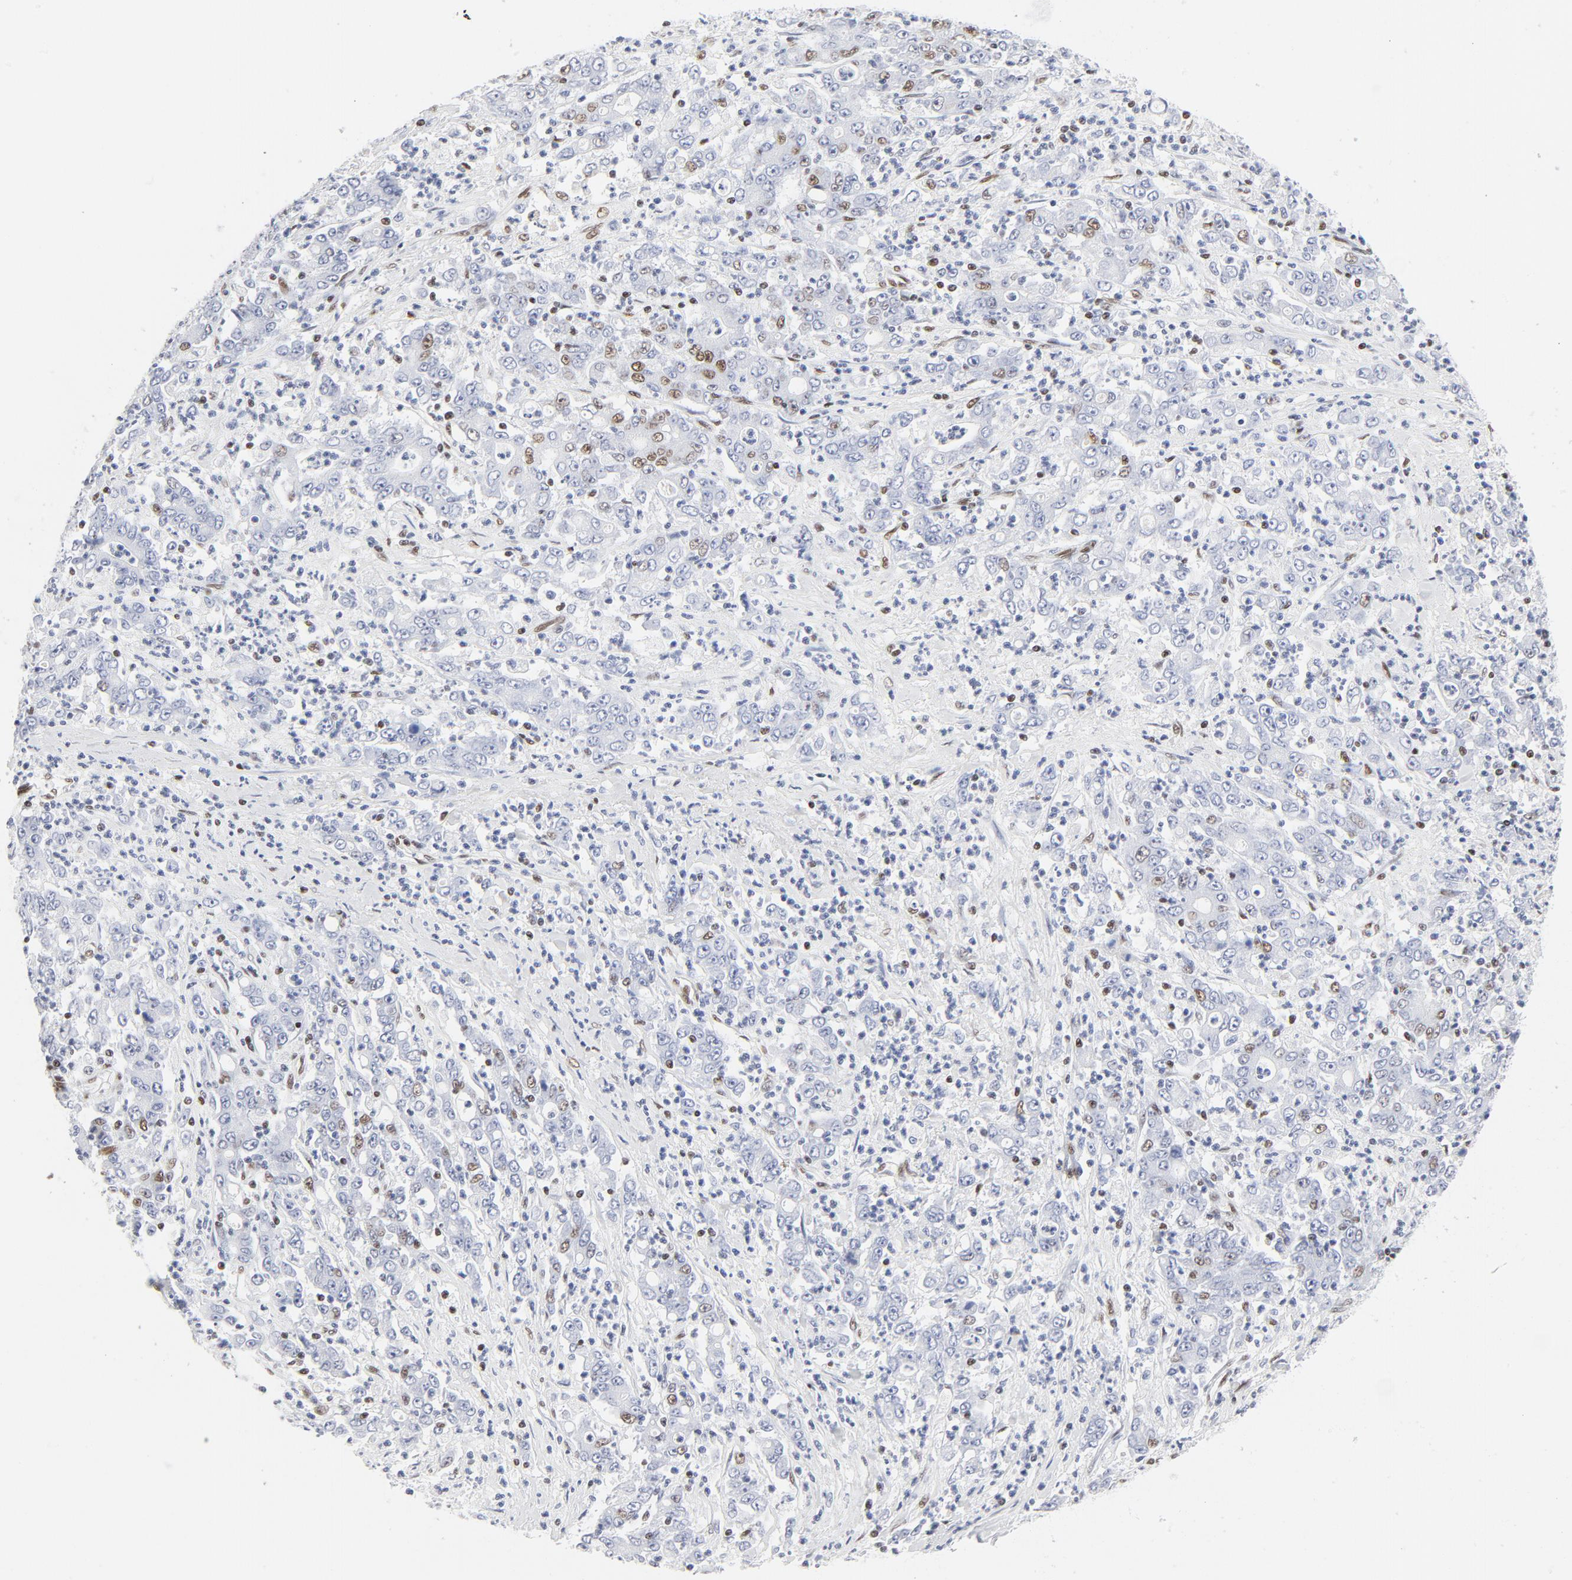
{"staining": {"intensity": "moderate", "quantity": "25%-75%", "location": "nuclear"}, "tissue": "stomach cancer", "cell_type": "Tumor cells", "image_type": "cancer", "snomed": [{"axis": "morphology", "description": "Adenocarcinoma, NOS"}, {"axis": "topography", "description": "Stomach, lower"}], "caption": "The photomicrograph reveals a brown stain indicating the presence of a protein in the nuclear of tumor cells in stomach cancer (adenocarcinoma).", "gene": "ATF2", "patient": {"sex": "female", "age": 71}}